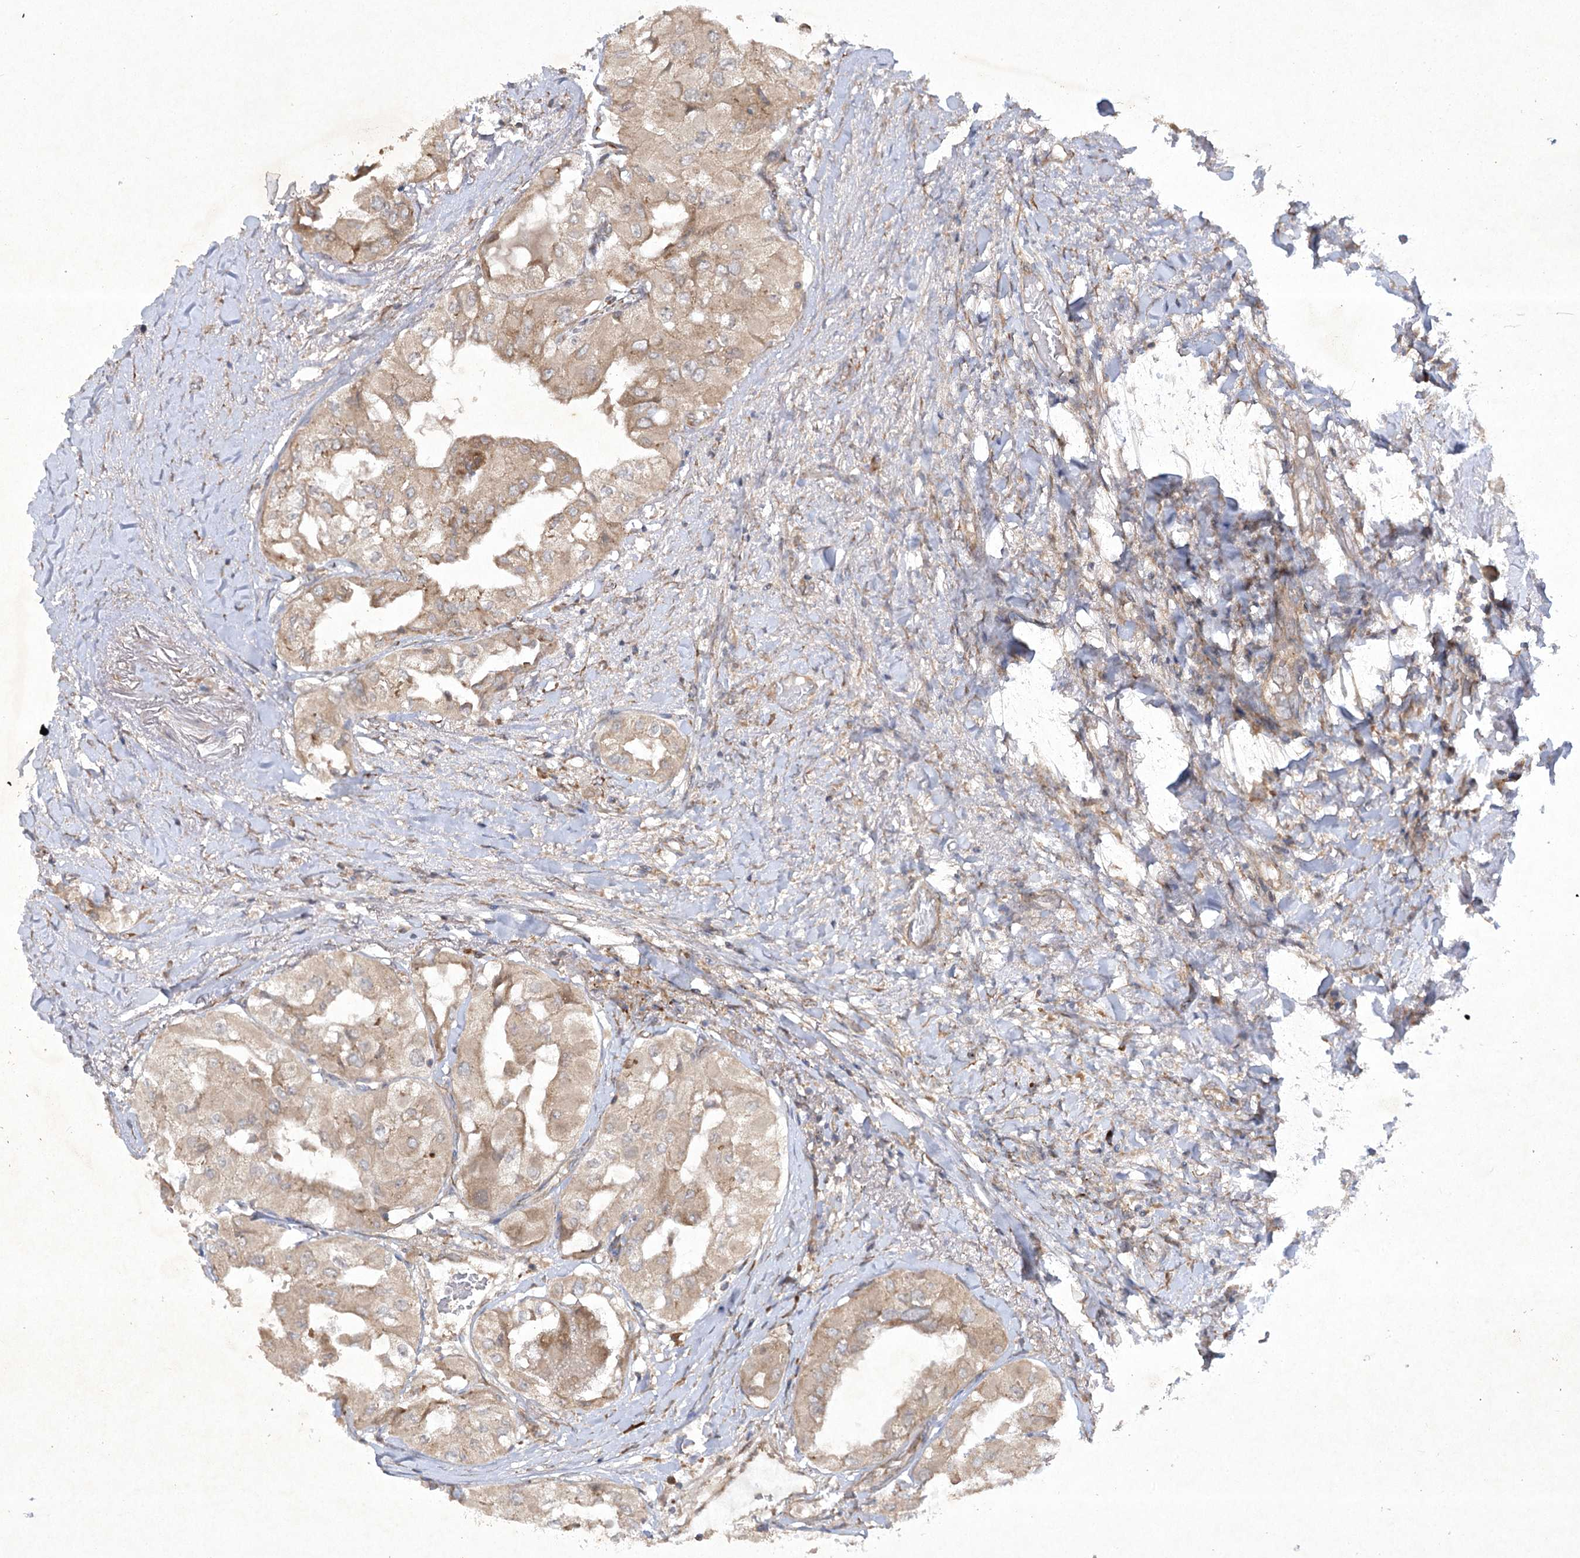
{"staining": {"intensity": "weak", "quantity": ">75%", "location": "cytoplasmic/membranous"}, "tissue": "thyroid cancer", "cell_type": "Tumor cells", "image_type": "cancer", "snomed": [{"axis": "morphology", "description": "Papillary adenocarcinoma, NOS"}, {"axis": "topography", "description": "Thyroid gland"}], "caption": "Papillary adenocarcinoma (thyroid) stained with IHC exhibits weak cytoplasmic/membranous expression in about >75% of tumor cells. Nuclei are stained in blue.", "gene": "TRAF3IP1", "patient": {"sex": "female", "age": 59}}